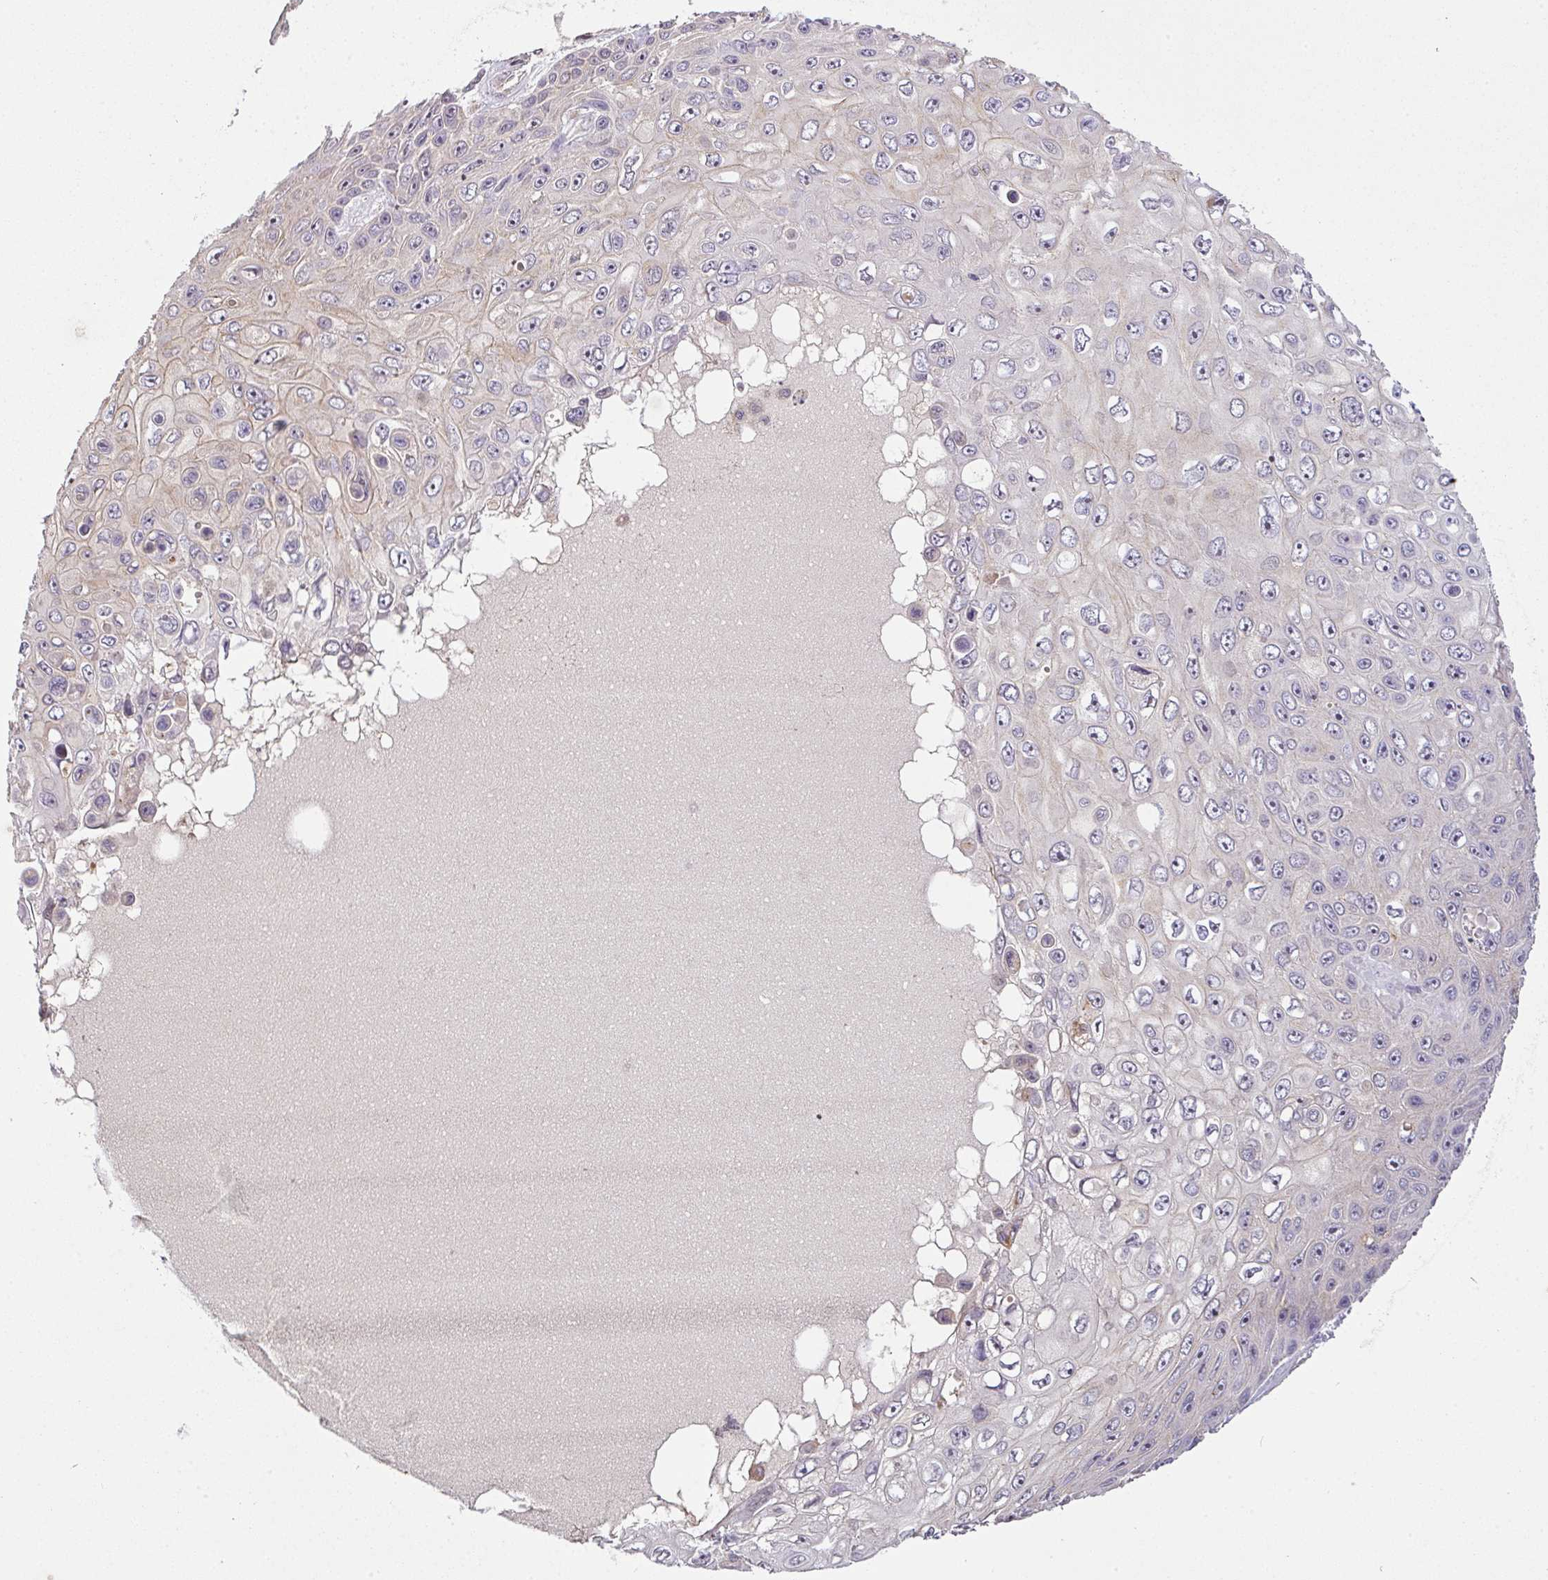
{"staining": {"intensity": "negative", "quantity": "none", "location": "none"}, "tissue": "skin cancer", "cell_type": "Tumor cells", "image_type": "cancer", "snomed": [{"axis": "morphology", "description": "Squamous cell carcinoma, NOS"}, {"axis": "topography", "description": "Skin"}], "caption": "Protein analysis of squamous cell carcinoma (skin) reveals no significant positivity in tumor cells.", "gene": "C1QTNF9B", "patient": {"sex": "male", "age": 82}}